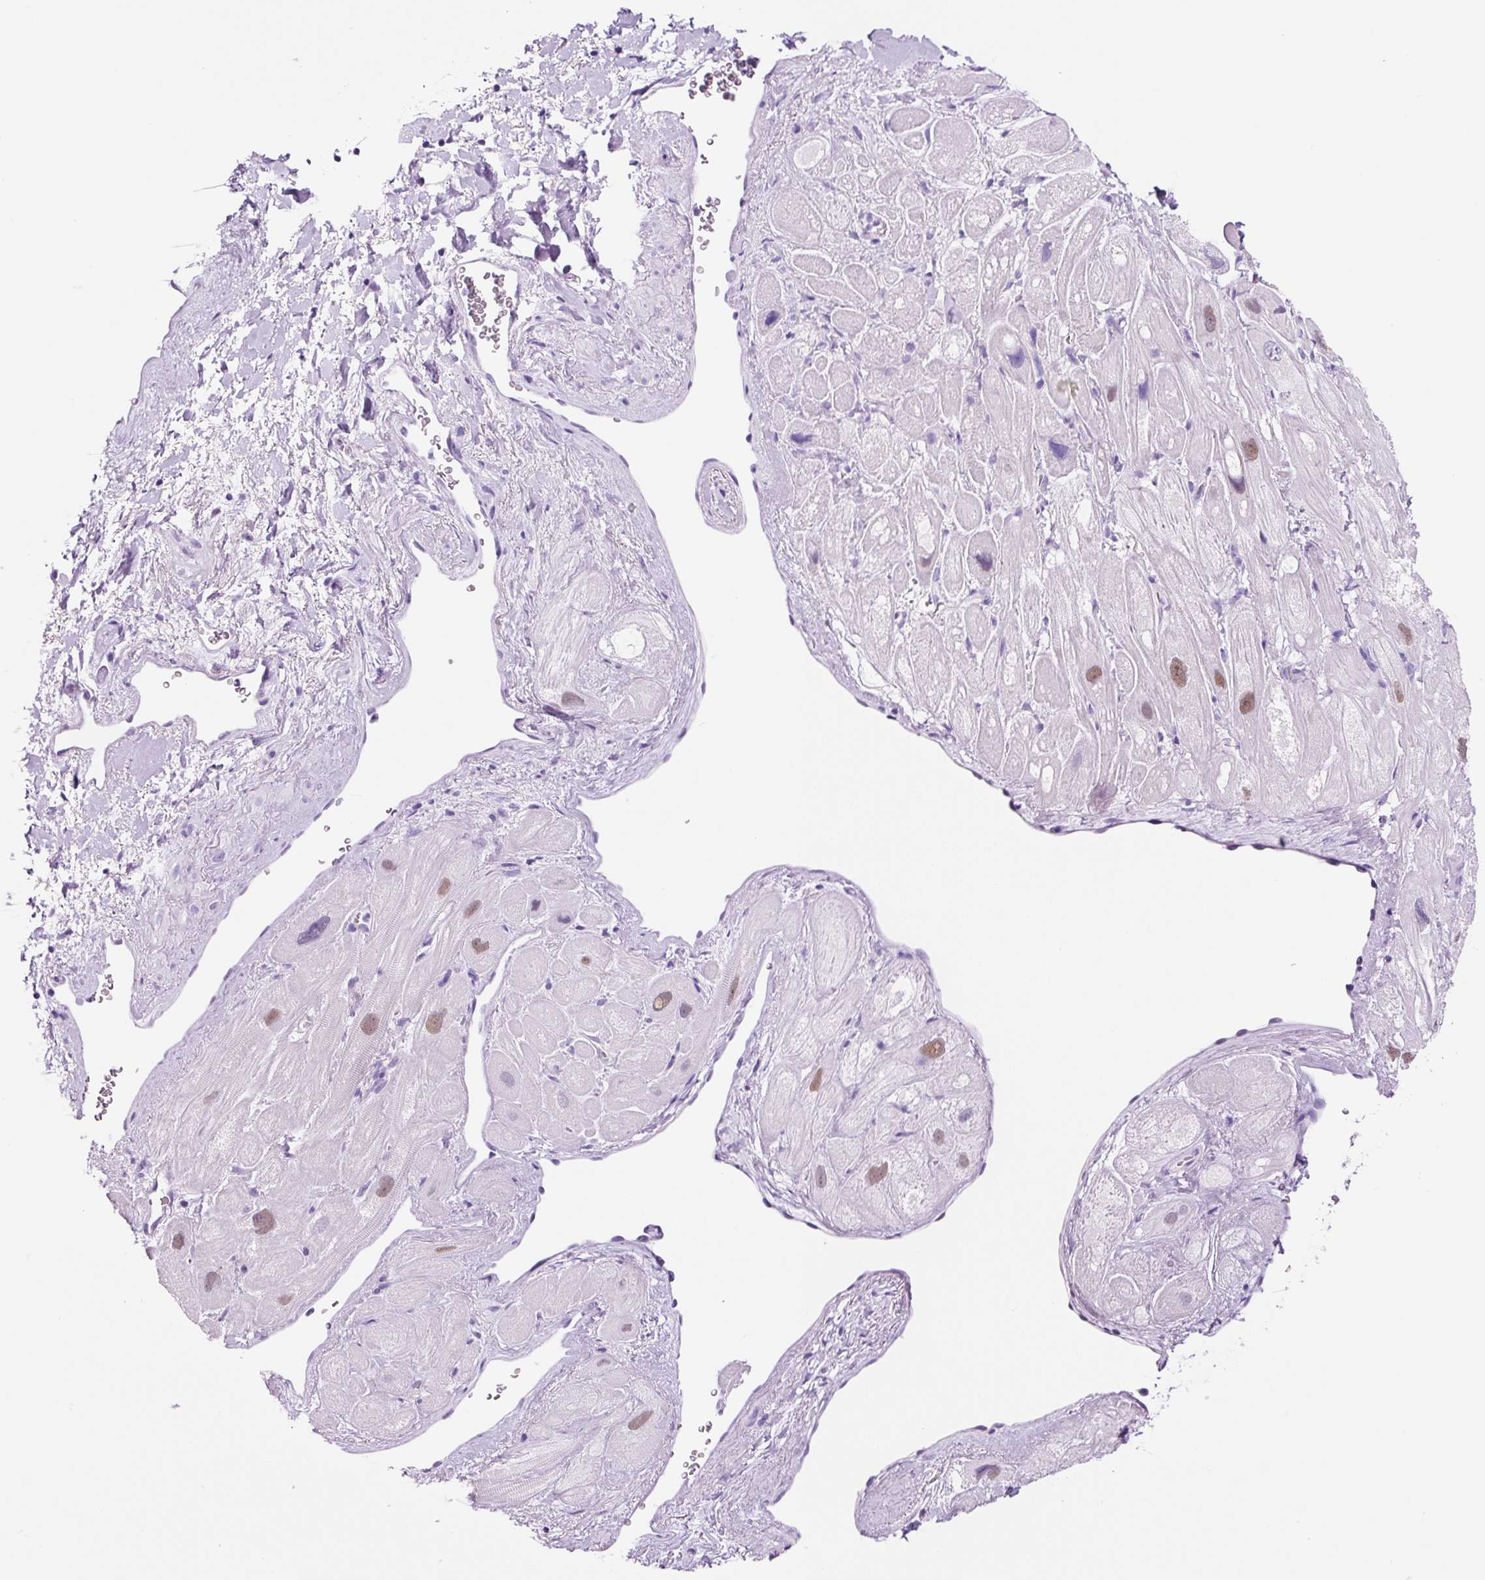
{"staining": {"intensity": "strong", "quantity": "25%-75%", "location": "nuclear"}, "tissue": "heart muscle", "cell_type": "Cardiomyocytes", "image_type": "normal", "snomed": [{"axis": "morphology", "description": "Normal tissue, NOS"}, {"axis": "topography", "description": "Heart"}], "caption": "Immunohistochemical staining of benign heart muscle displays strong nuclear protein expression in approximately 25%-75% of cardiomyocytes. (Brightfield microscopy of DAB IHC at high magnification).", "gene": "ADSS1", "patient": {"sex": "male", "age": 49}}